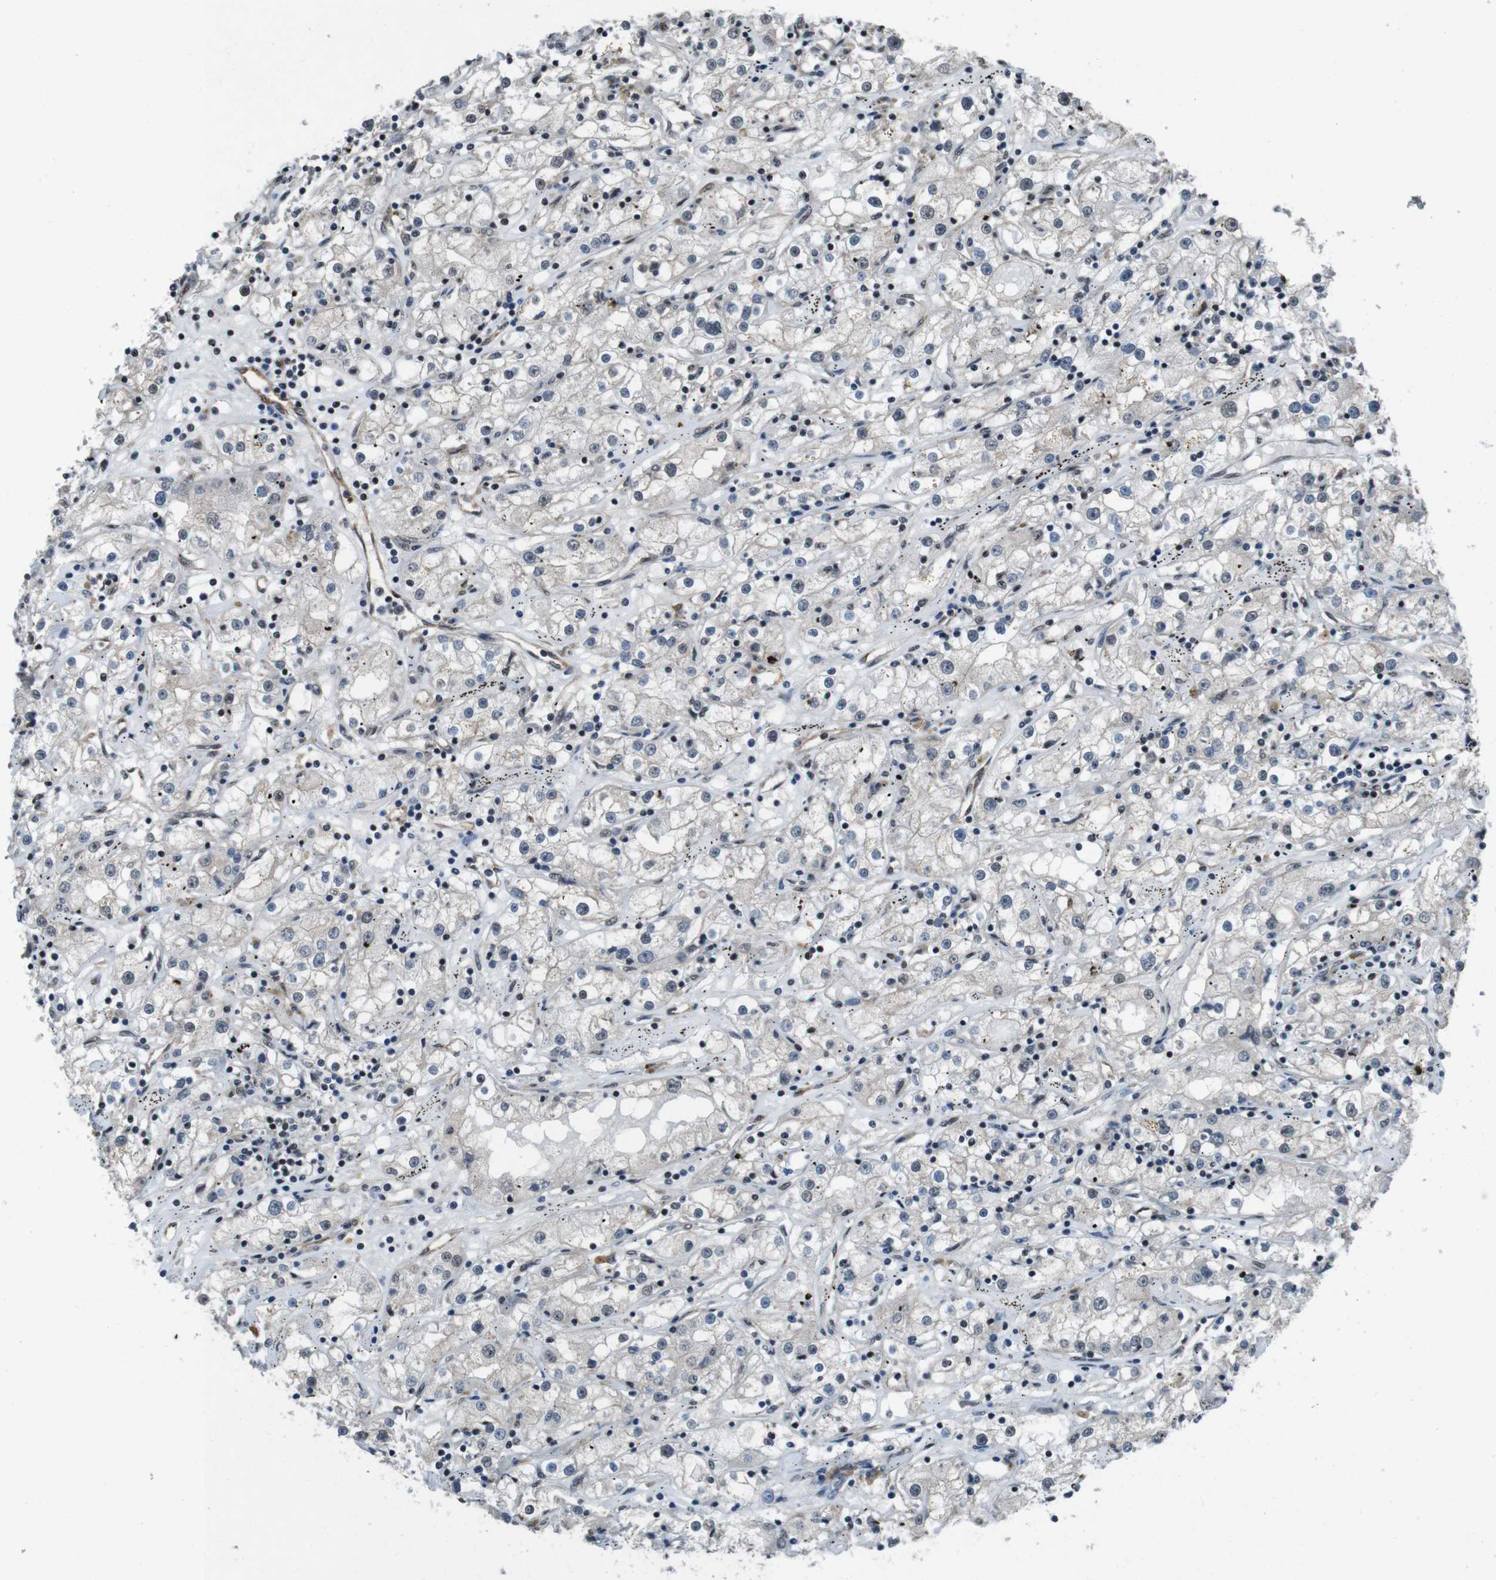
{"staining": {"intensity": "weak", "quantity": "<25%", "location": "nuclear"}, "tissue": "renal cancer", "cell_type": "Tumor cells", "image_type": "cancer", "snomed": [{"axis": "morphology", "description": "Adenocarcinoma, NOS"}, {"axis": "topography", "description": "Kidney"}], "caption": "Immunohistochemistry (IHC) photomicrograph of human adenocarcinoma (renal) stained for a protein (brown), which shows no staining in tumor cells.", "gene": "NR4A2", "patient": {"sex": "male", "age": 56}}